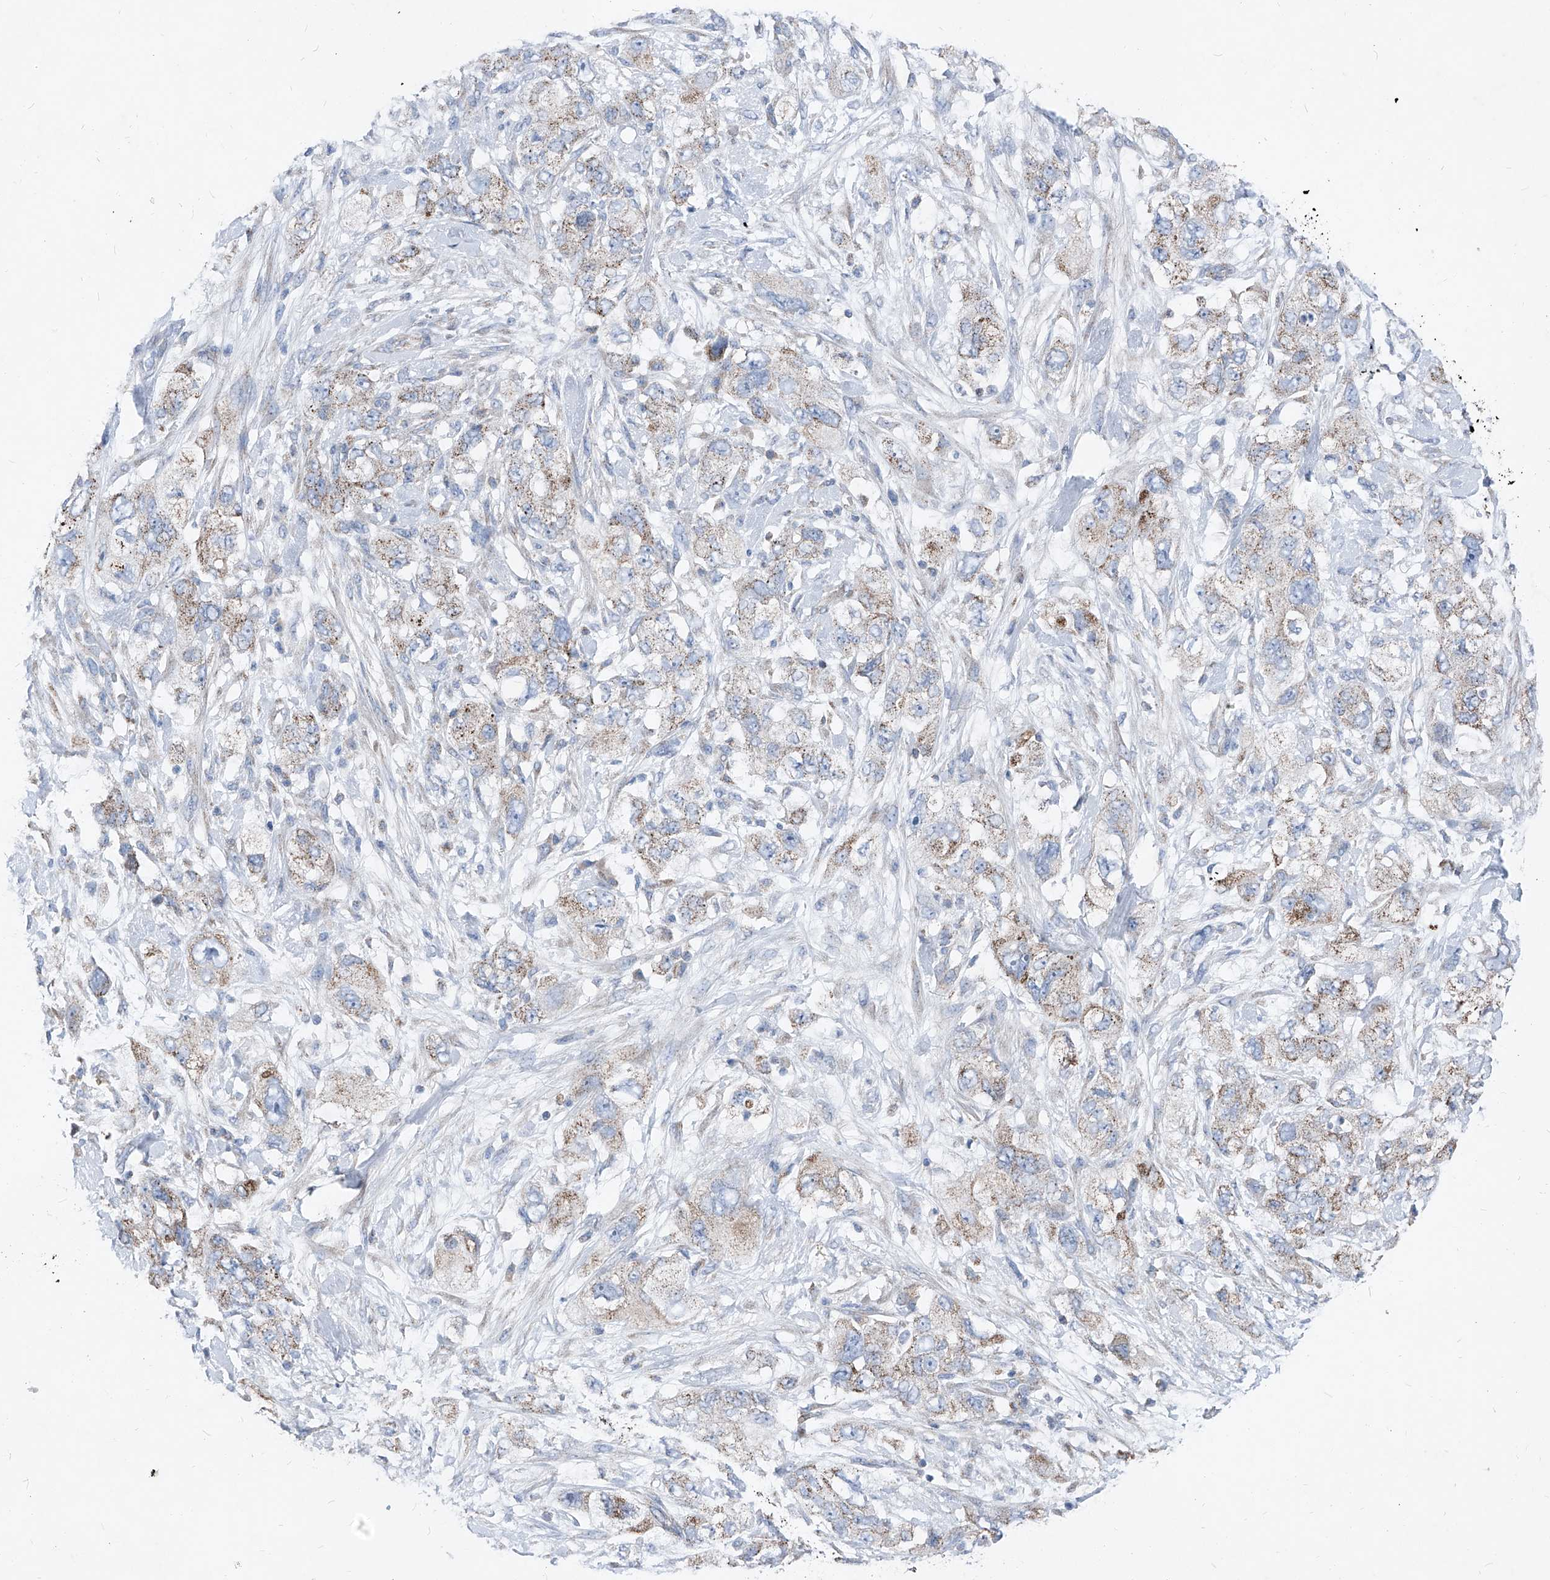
{"staining": {"intensity": "weak", "quantity": "25%-75%", "location": "cytoplasmic/membranous"}, "tissue": "pancreatic cancer", "cell_type": "Tumor cells", "image_type": "cancer", "snomed": [{"axis": "morphology", "description": "Adenocarcinoma, NOS"}, {"axis": "topography", "description": "Pancreas"}], "caption": "The immunohistochemical stain labels weak cytoplasmic/membranous staining in tumor cells of pancreatic adenocarcinoma tissue. (Brightfield microscopy of DAB IHC at high magnification).", "gene": "AGPS", "patient": {"sex": "female", "age": 73}}